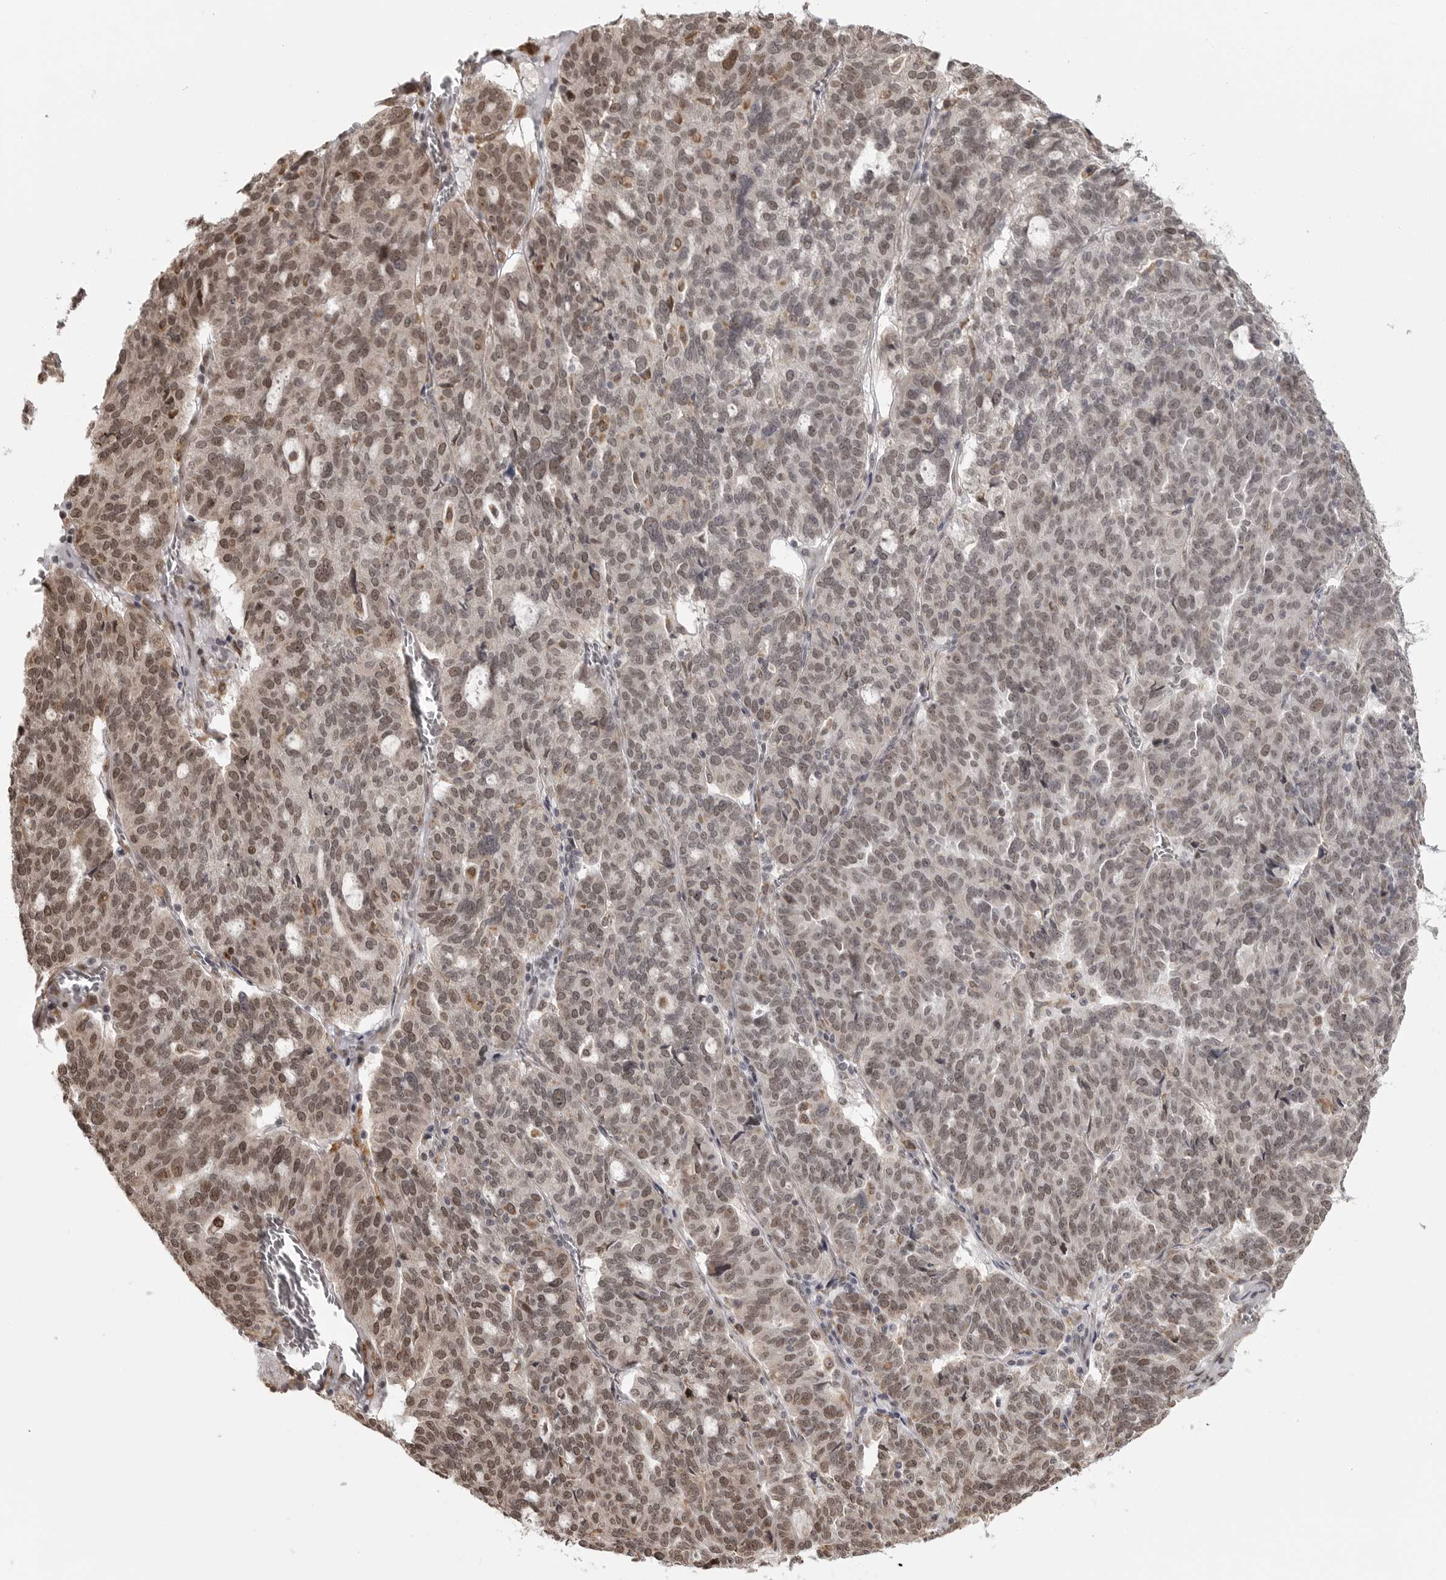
{"staining": {"intensity": "weak", "quantity": "25%-75%", "location": "nuclear"}, "tissue": "ovarian cancer", "cell_type": "Tumor cells", "image_type": "cancer", "snomed": [{"axis": "morphology", "description": "Cystadenocarcinoma, serous, NOS"}, {"axis": "topography", "description": "Ovary"}], "caption": "This micrograph displays immunohistochemistry (IHC) staining of human ovarian cancer (serous cystadenocarcinoma), with low weak nuclear staining in approximately 25%-75% of tumor cells.", "gene": "ISG20L2", "patient": {"sex": "female", "age": 59}}